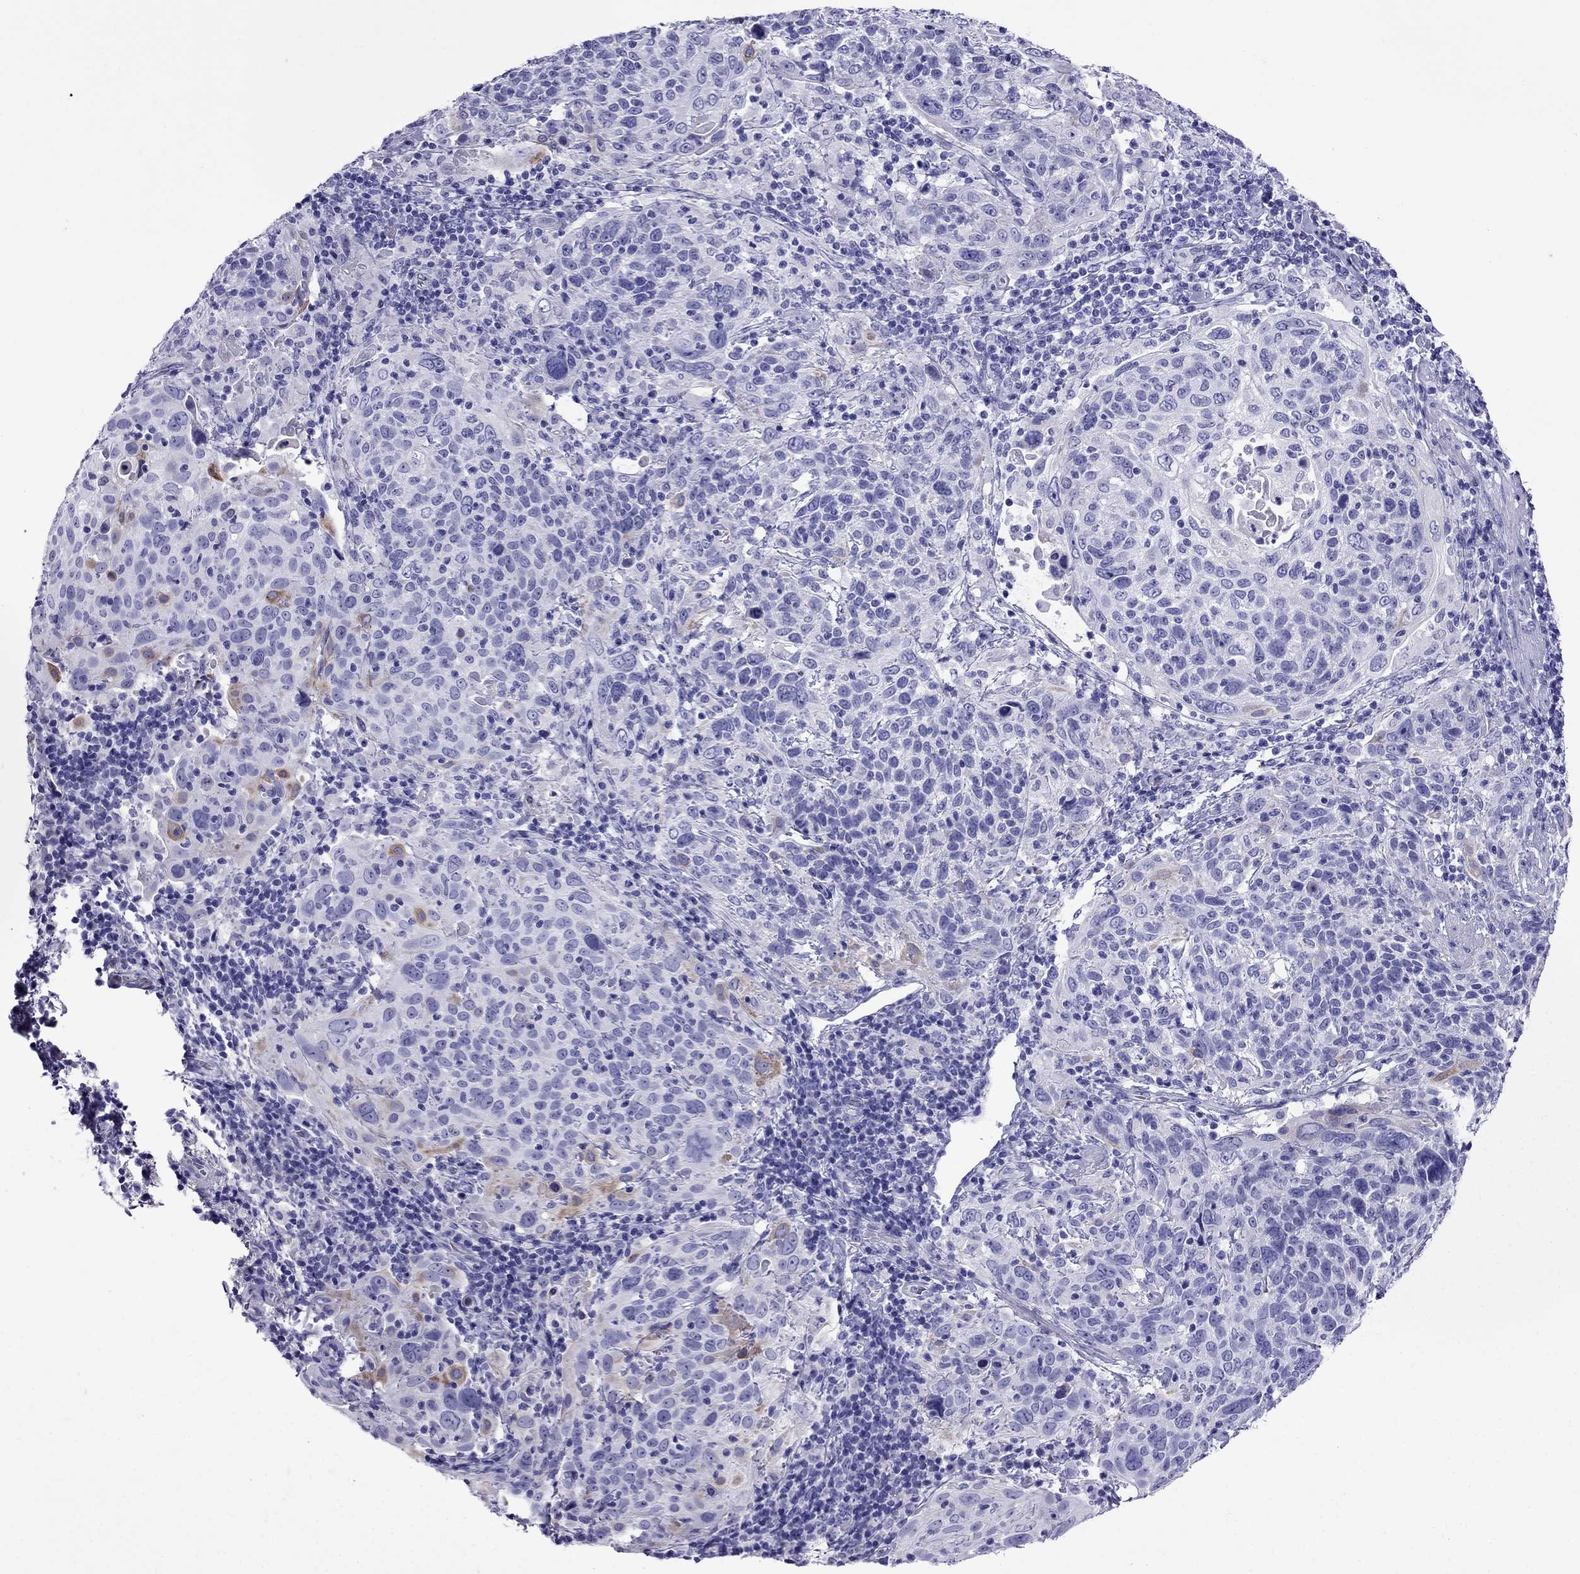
{"staining": {"intensity": "moderate", "quantity": "<25%", "location": "cytoplasmic/membranous"}, "tissue": "cervical cancer", "cell_type": "Tumor cells", "image_type": "cancer", "snomed": [{"axis": "morphology", "description": "Squamous cell carcinoma, NOS"}, {"axis": "topography", "description": "Cervix"}], "caption": "Cervical cancer stained with a protein marker shows moderate staining in tumor cells.", "gene": "CRYBA1", "patient": {"sex": "female", "age": 61}}